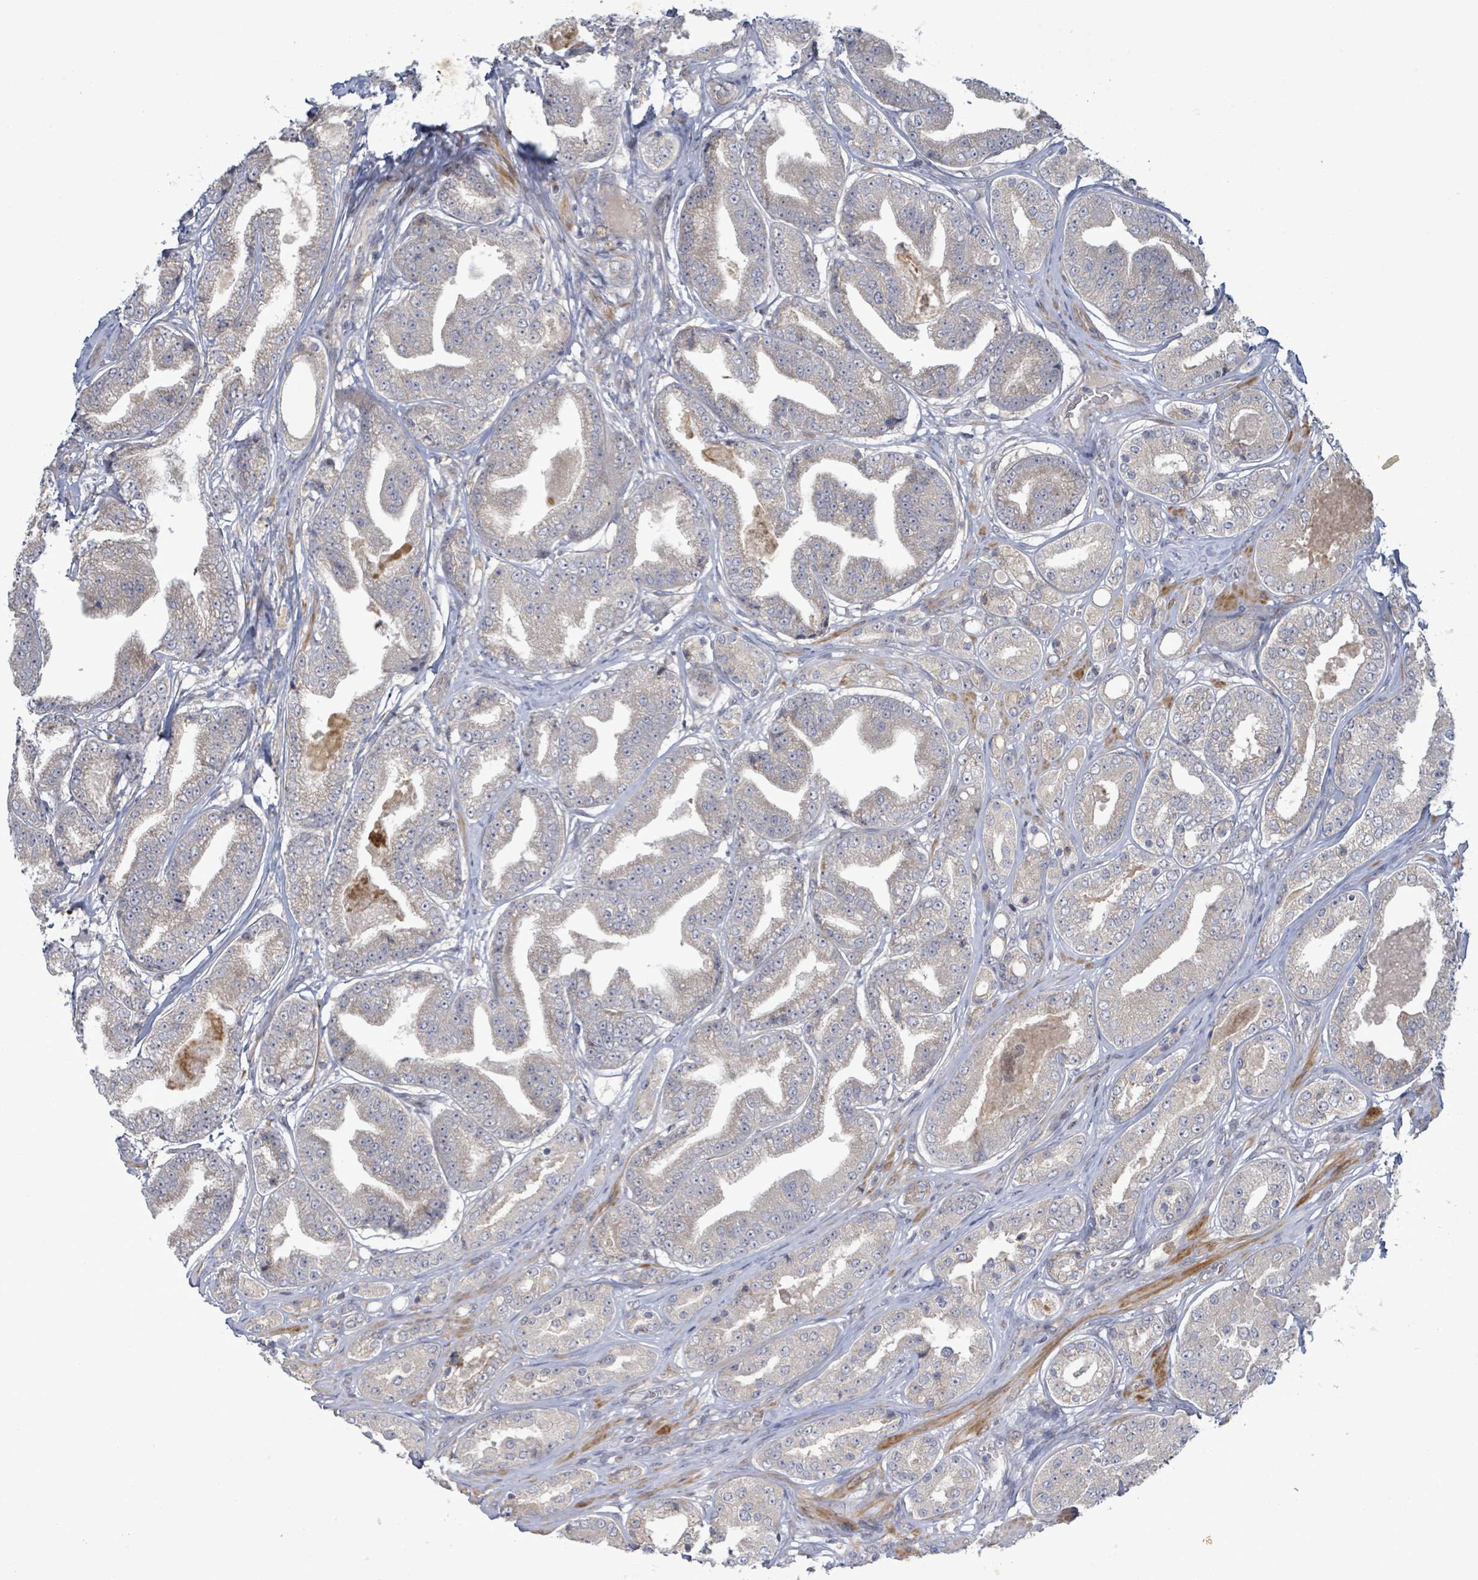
{"staining": {"intensity": "negative", "quantity": "none", "location": "none"}, "tissue": "prostate cancer", "cell_type": "Tumor cells", "image_type": "cancer", "snomed": [{"axis": "morphology", "description": "Adenocarcinoma, High grade"}, {"axis": "topography", "description": "Prostate"}], "caption": "DAB (3,3'-diaminobenzidine) immunohistochemical staining of human prostate cancer (high-grade adenocarcinoma) displays no significant expression in tumor cells.", "gene": "SLIT3", "patient": {"sex": "male", "age": 63}}